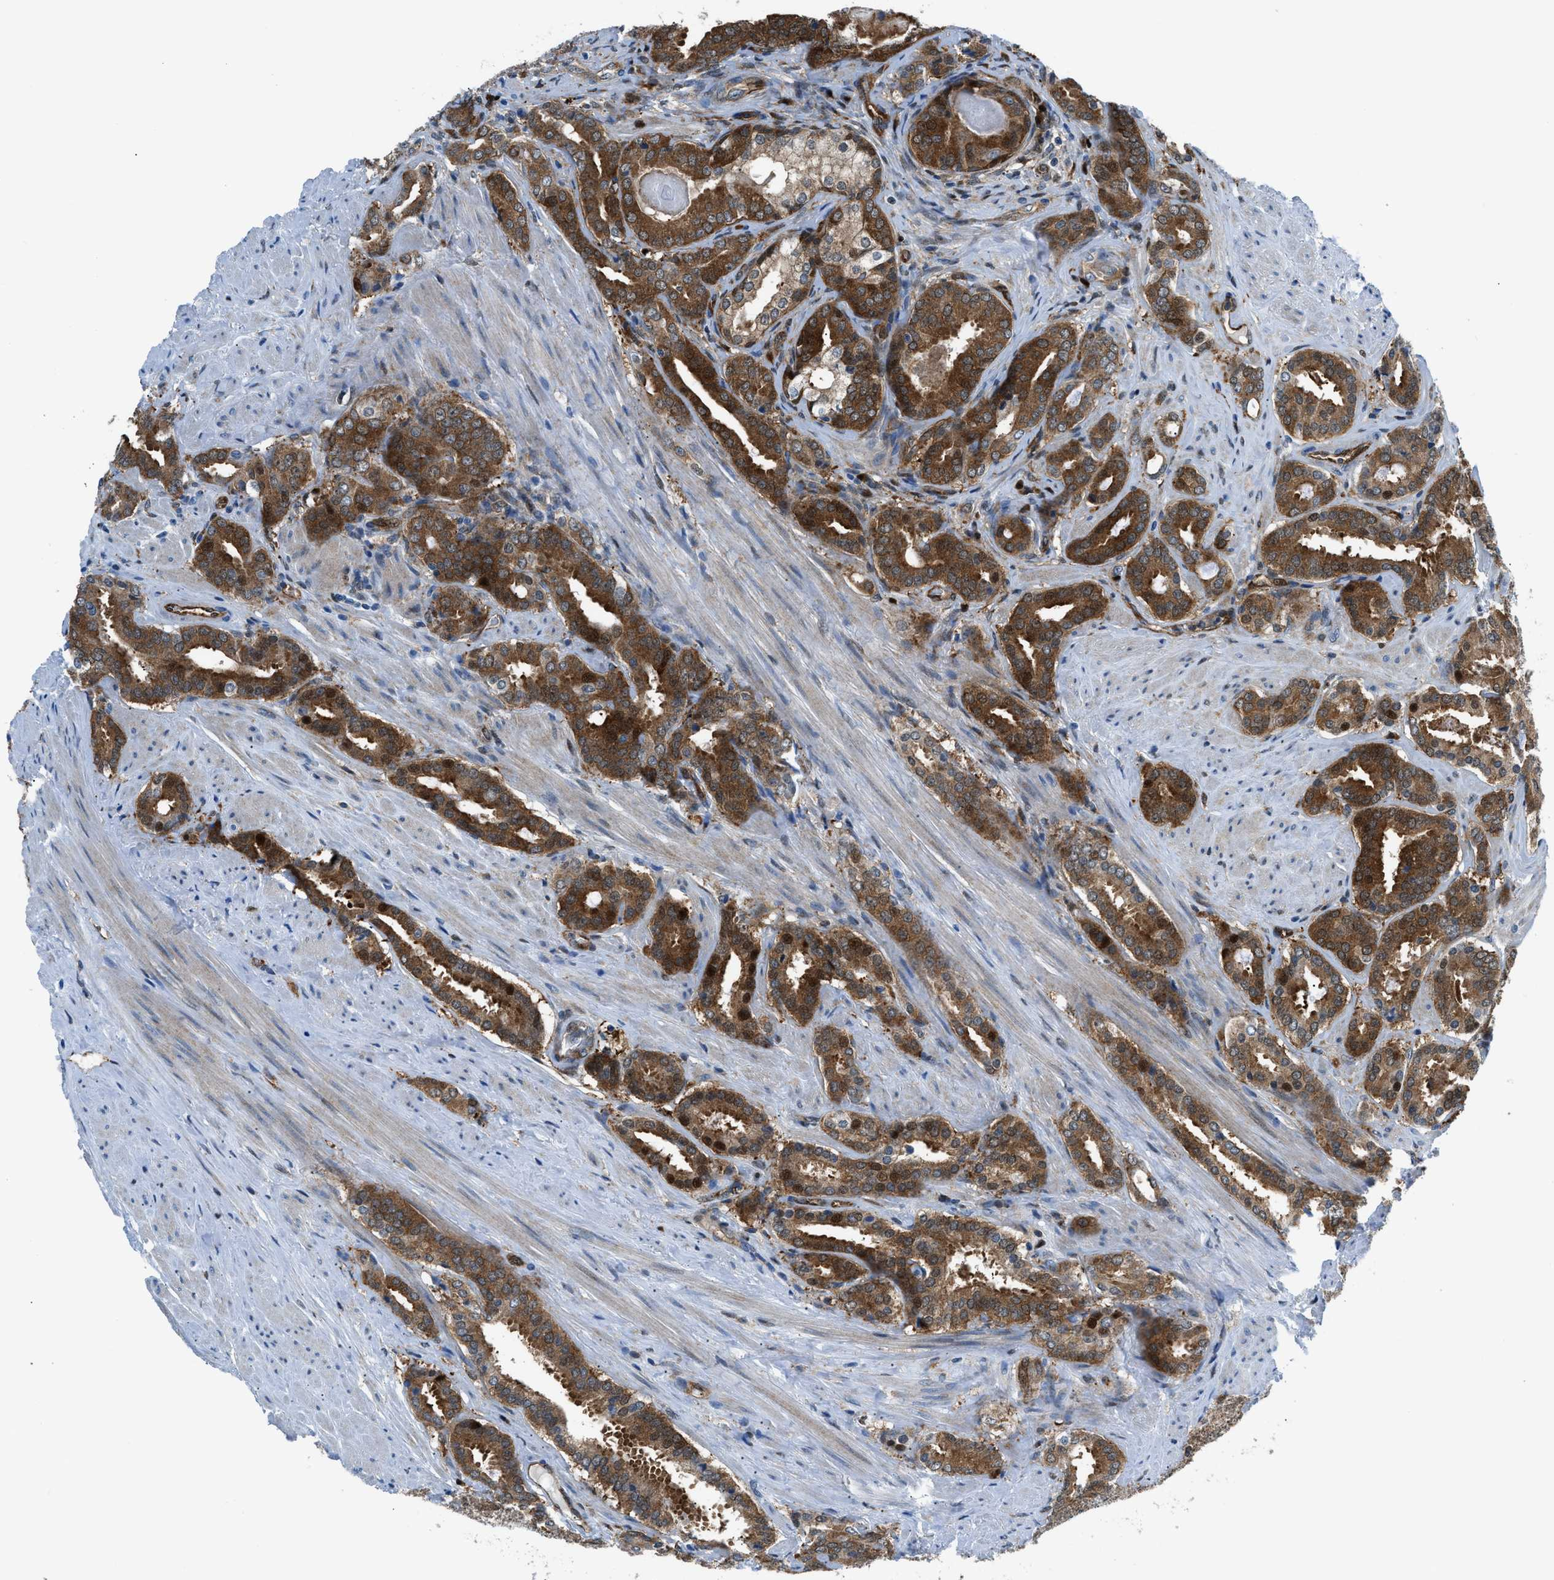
{"staining": {"intensity": "strong", "quantity": "25%-75%", "location": "cytoplasmic/membranous,nuclear"}, "tissue": "prostate cancer", "cell_type": "Tumor cells", "image_type": "cancer", "snomed": [{"axis": "morphology", "description": "Adenocarcinoma, Low grade"}, {"axis": "topography", "description": "Prostate"}], "caption": "An IHC photomicrograph of neoplastic tissue is shown. Protein staining in brown labels strong cytoplasmic/membranous and nuclear positivity in prostate cancer (low-grade adenocarcinoma) within tumor cells.", "gene": "YWHAE", "patient": {"sex": "male", "age": 69}}